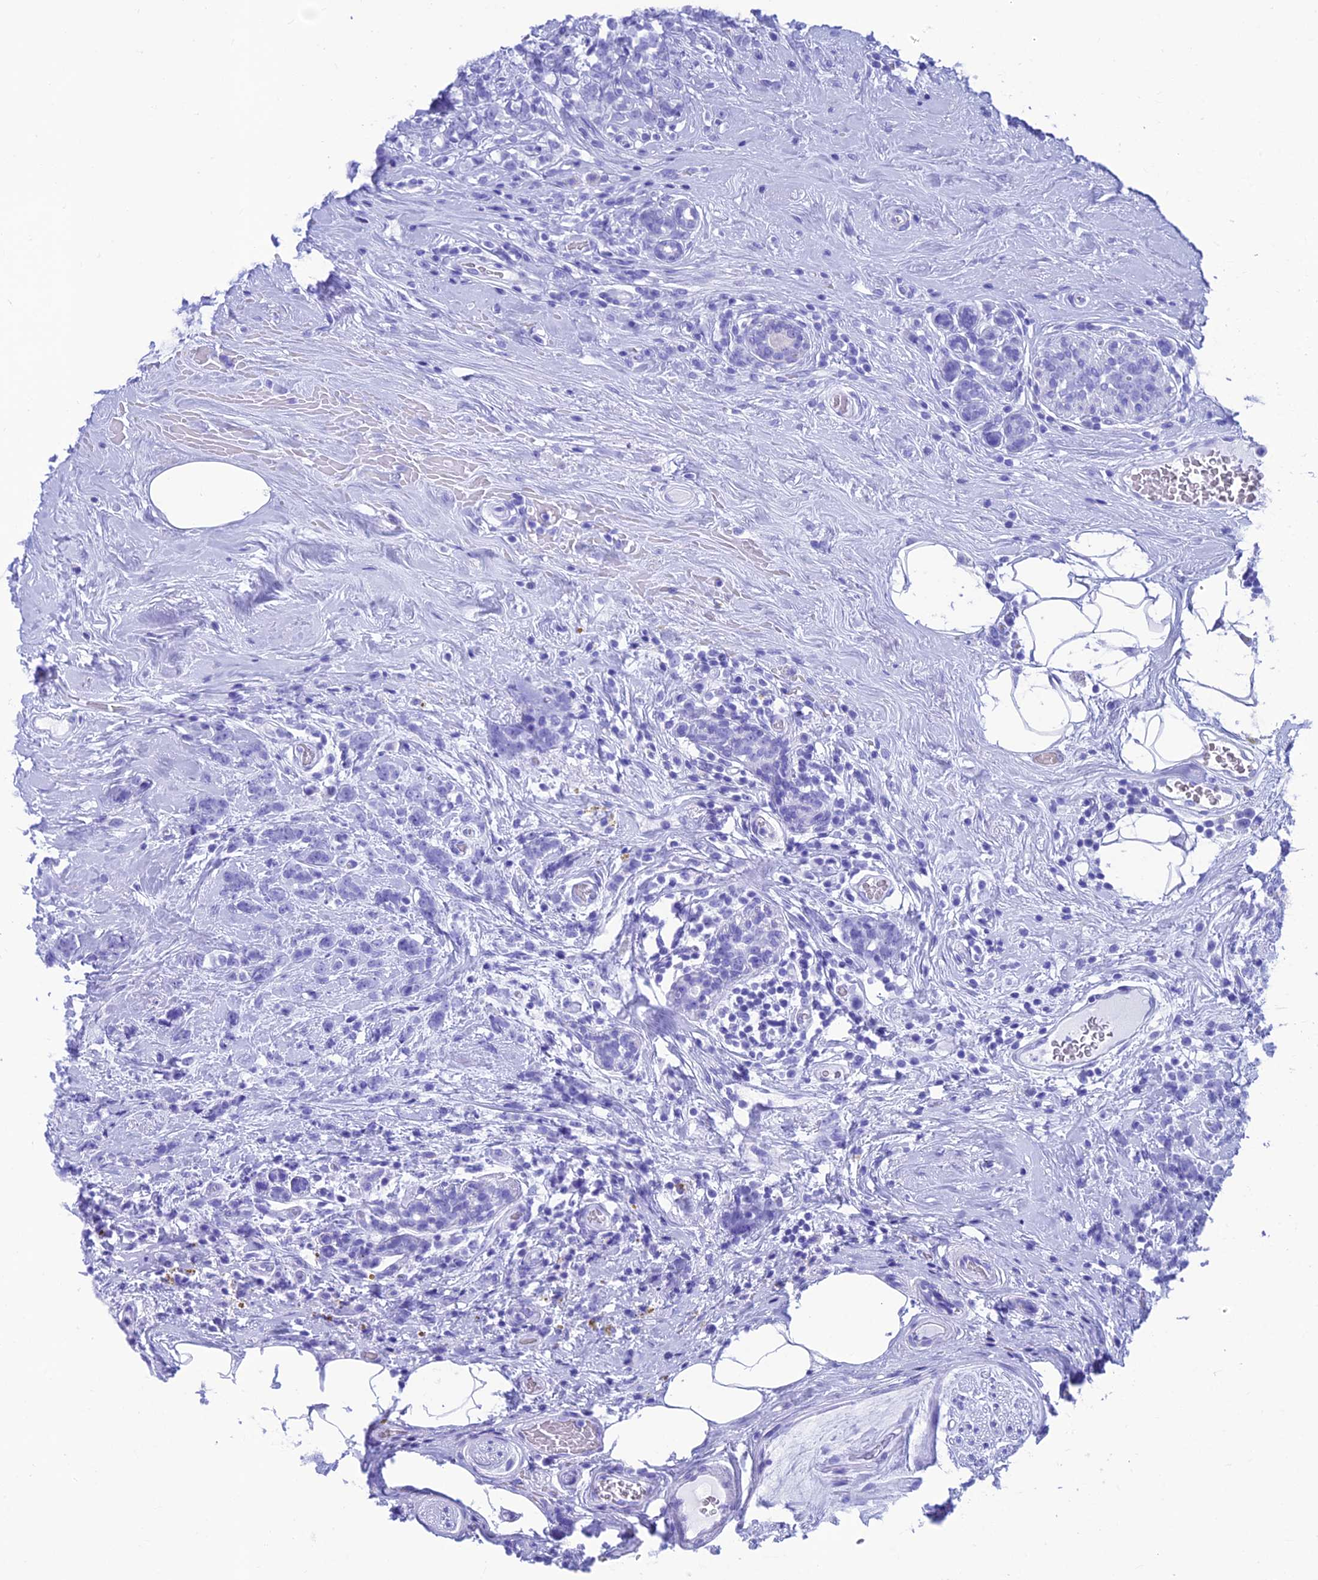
{"staining": {"intensity": "negative", "quantity": "none", "location": "none"}, "tissue": "breast cancer", "cell_type": "Tumor cells", "image_type": "cancer", "snomed": [{"axis": "morphology", "description": "Lobular carcinoma"}, {"axis": "topography", "description": "Breast"}], "caption": "The immunohistochemistry (IHC) image has no significant positivity in tumor cells of breast cancer (lobular carcinoma) tissue. (Brightfield microscopy of DAB (3,3'-diaminobenzidine) immunohistochemistry at high magnification).", "gene": "KIAA1191", "patient": {"sex": "female", "age": 58}}